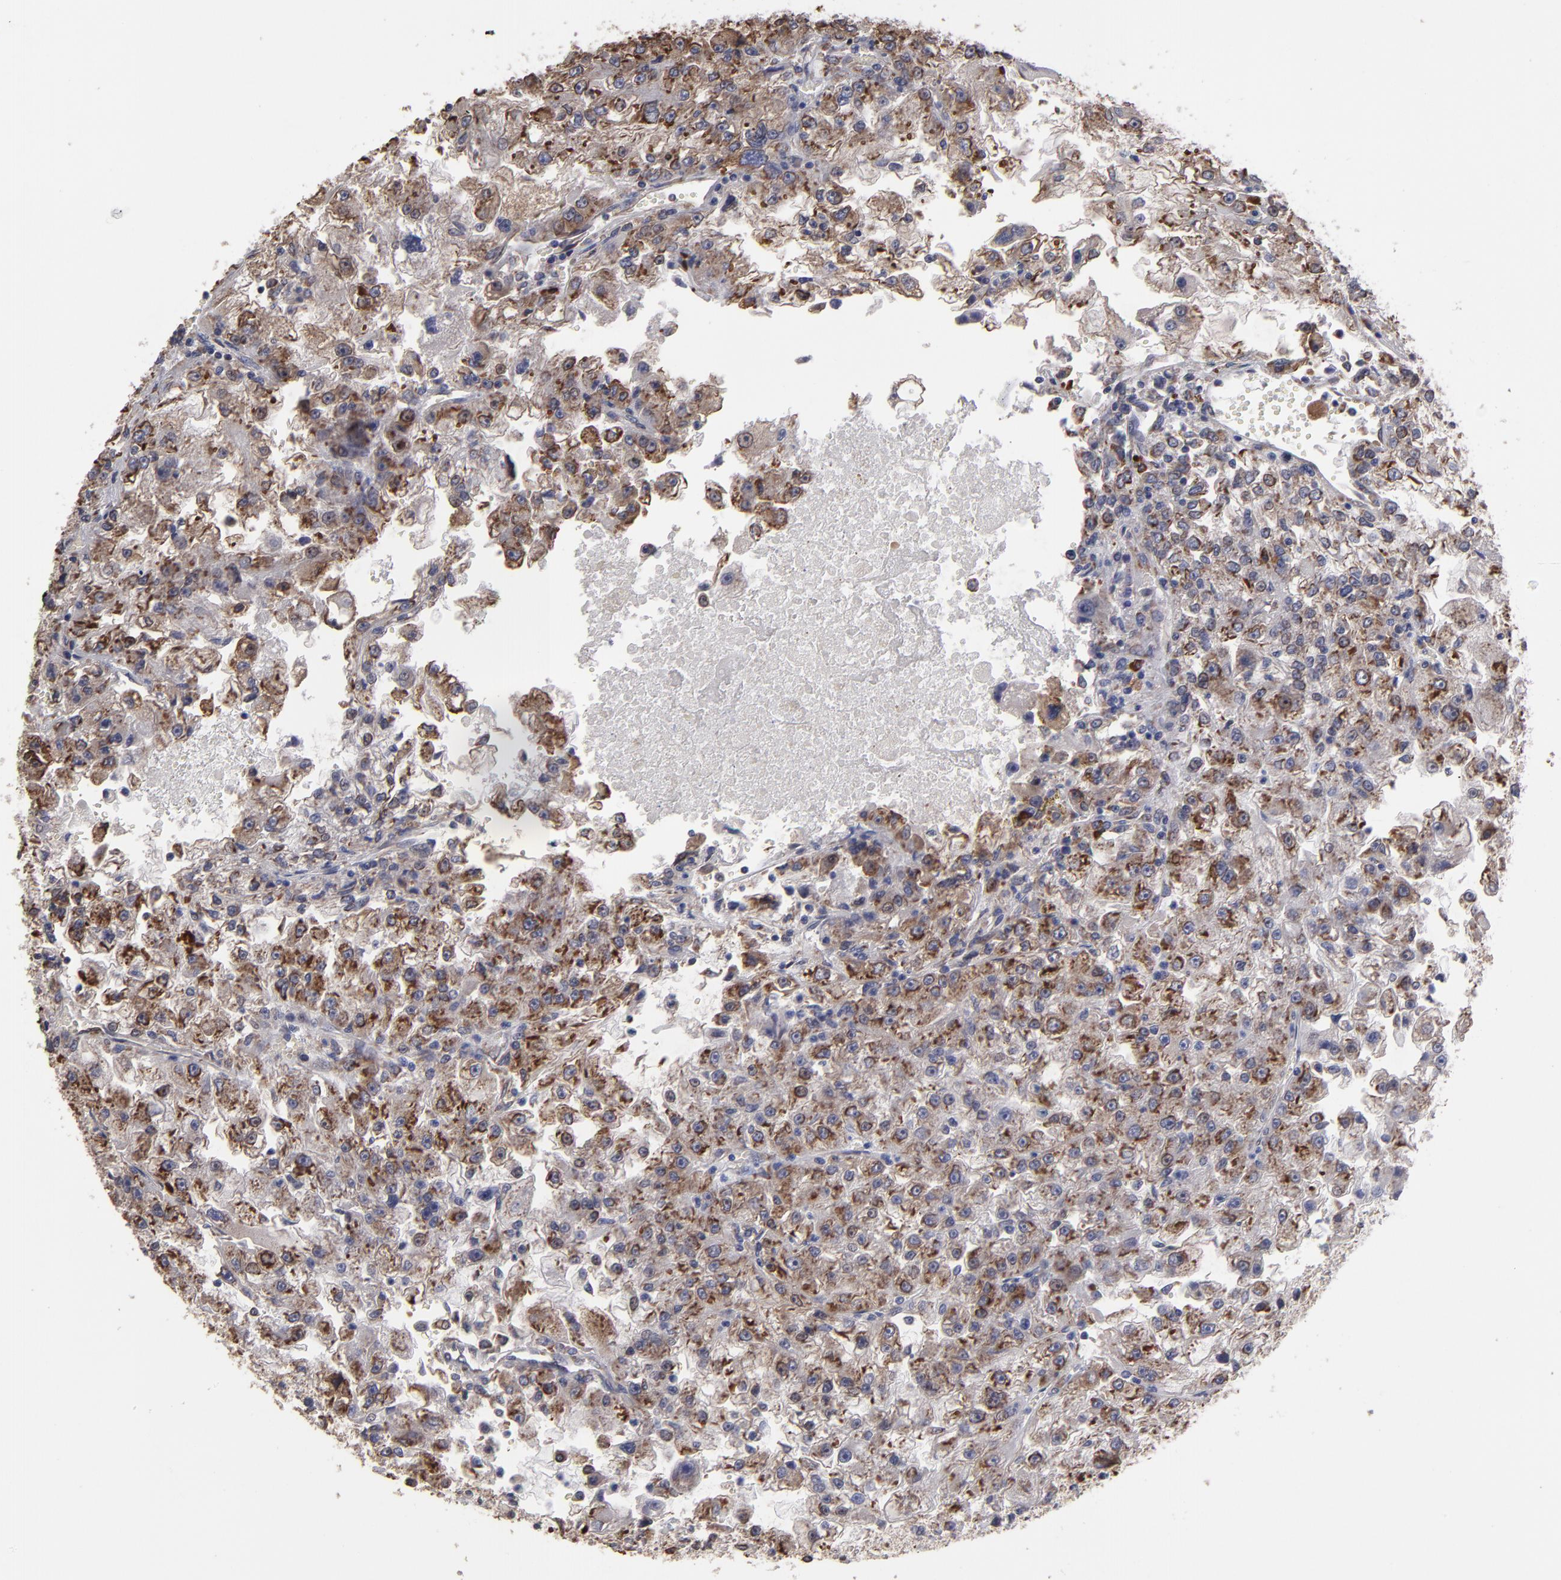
{"staining": {"intensity": "moderate", "quantity": "25%-75%", "location": "cytoplasmic/membranous"}, "tissue": "renal cancer", "cell_type": "Tumor cells", "image_type": "cancer", "snomed": [{"axis": "morphology", "description": "Adenocarcinoma, NOS"}, {"axis": "topography", "description": "Kidney"}], "caption": "The photomicrograph demonstrates staining of renal adenocarcinoma, revealing moderate cytoplasmic/membranous protein staining (brown color) within tumor cells.", "gene": "SND1", "patient": {"sex": "female", "age": 83}}